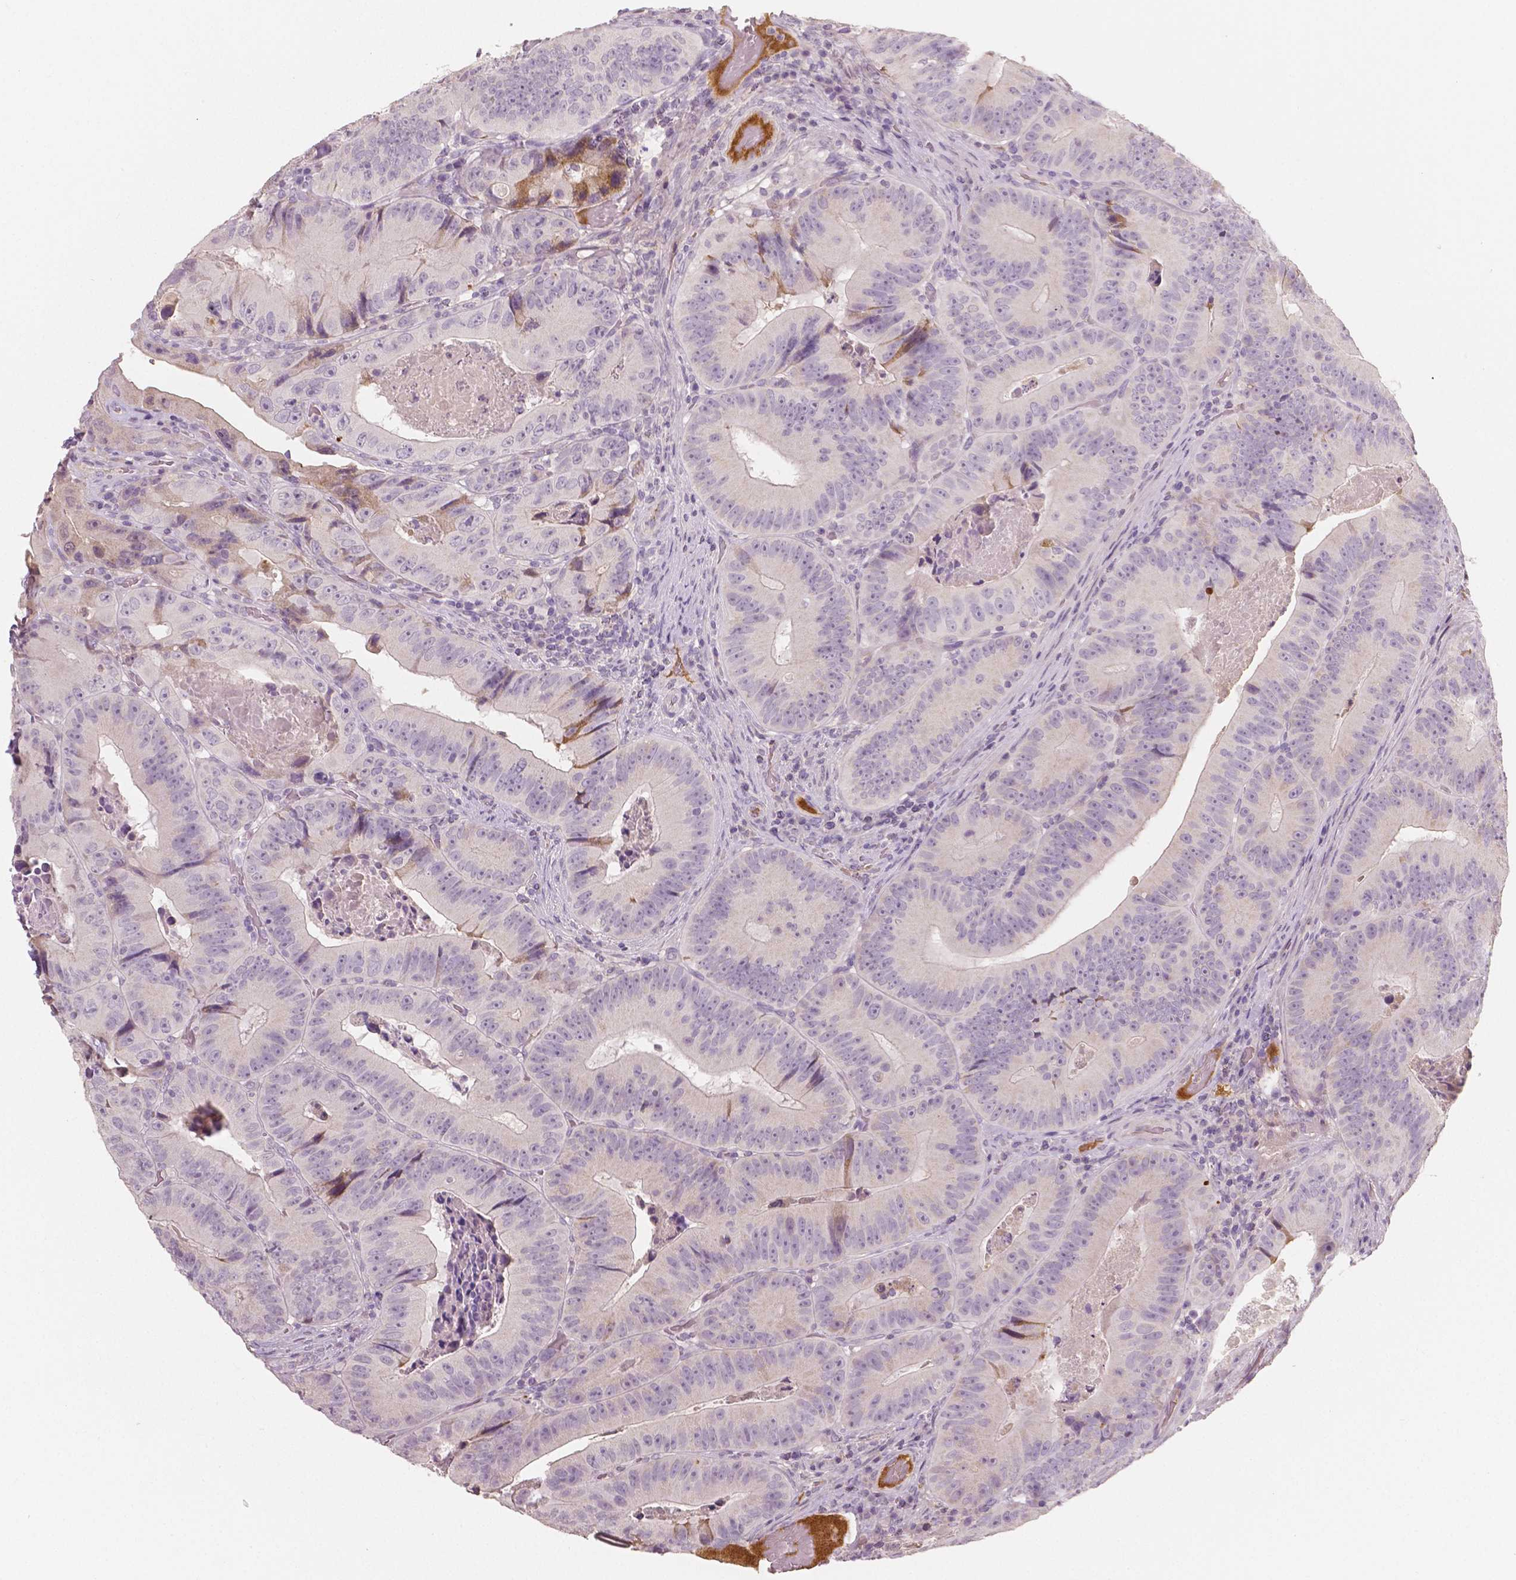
{"staining": {"intensity": "weak", "quantity": "<25%", "location": "cytoplasmic/membranous"}, "tissue": "colorectal cancer", "cell_type": "Tumor cells", "image_type": "cancer", "snomed": [{"axis": "morphology", "description": "Adenocarcinoma, NOS"}, {"axis": "topography", "description": "Colon"}], "caption": "A histopathology image of human colorectal adenocarcinoma is negative for staining in tumor cells.", "gene": "APOA4", "patient": {"sex": "female", "age": 86}}